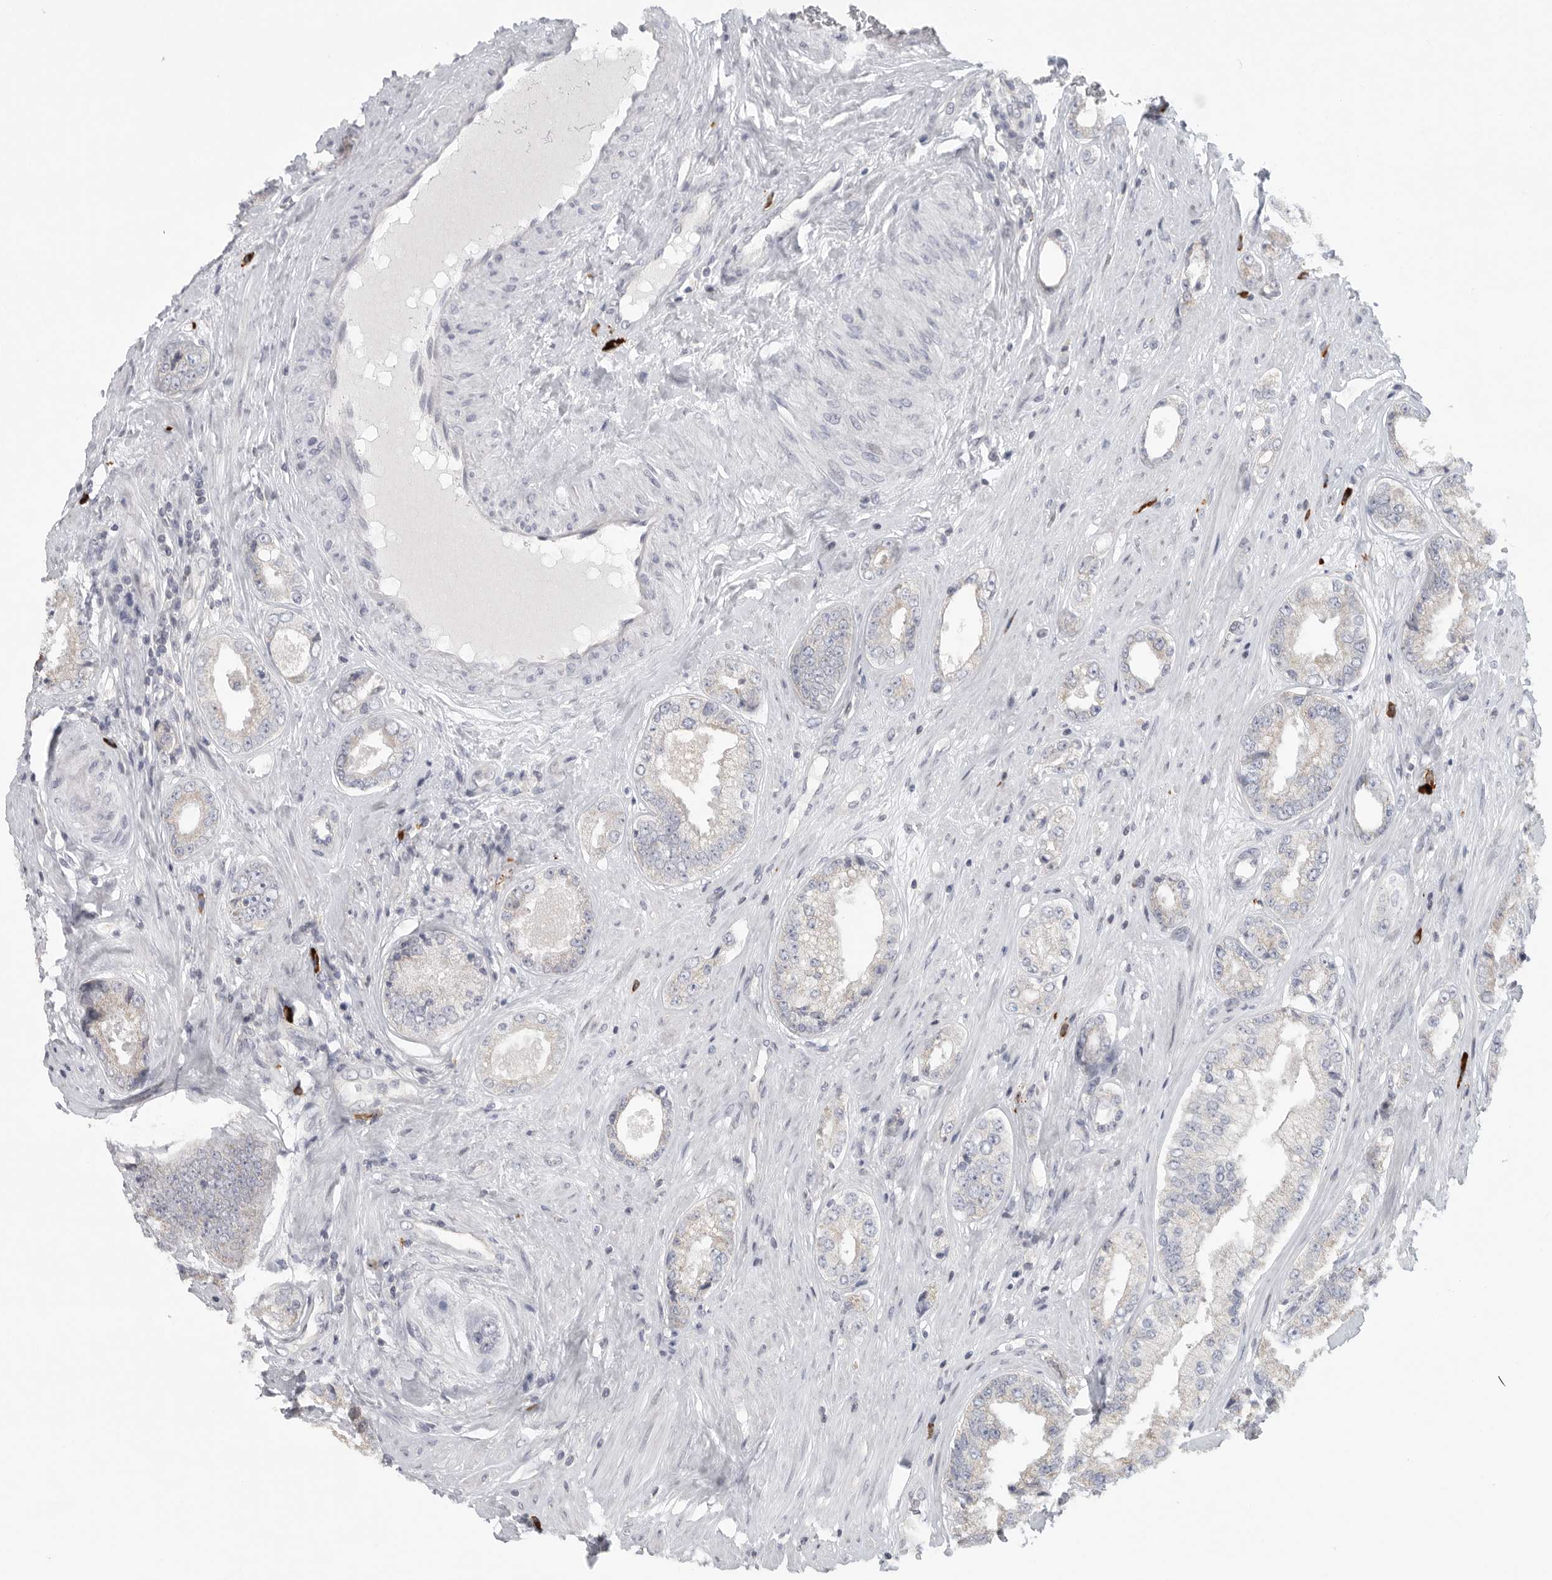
{"staining": {"intensity": "negative", "quantity": "none", "location": "none"}, "tissue": "prostate cancer", "cell_type": "Tumor cells", "image_type": "cancer", "snomed": [{"axis": "morphology", "description": "Adenocarcinoma, High grade"}, {"axis": "topography", "description": "Prostate"}], "caption": "Micrograph shows no significant protein positivity in tumor cells of prostate cancer (adenocarcinoma (high-grade)).", "gene": "TMEM69", "patient": {"sex": "male", "age": 61}}